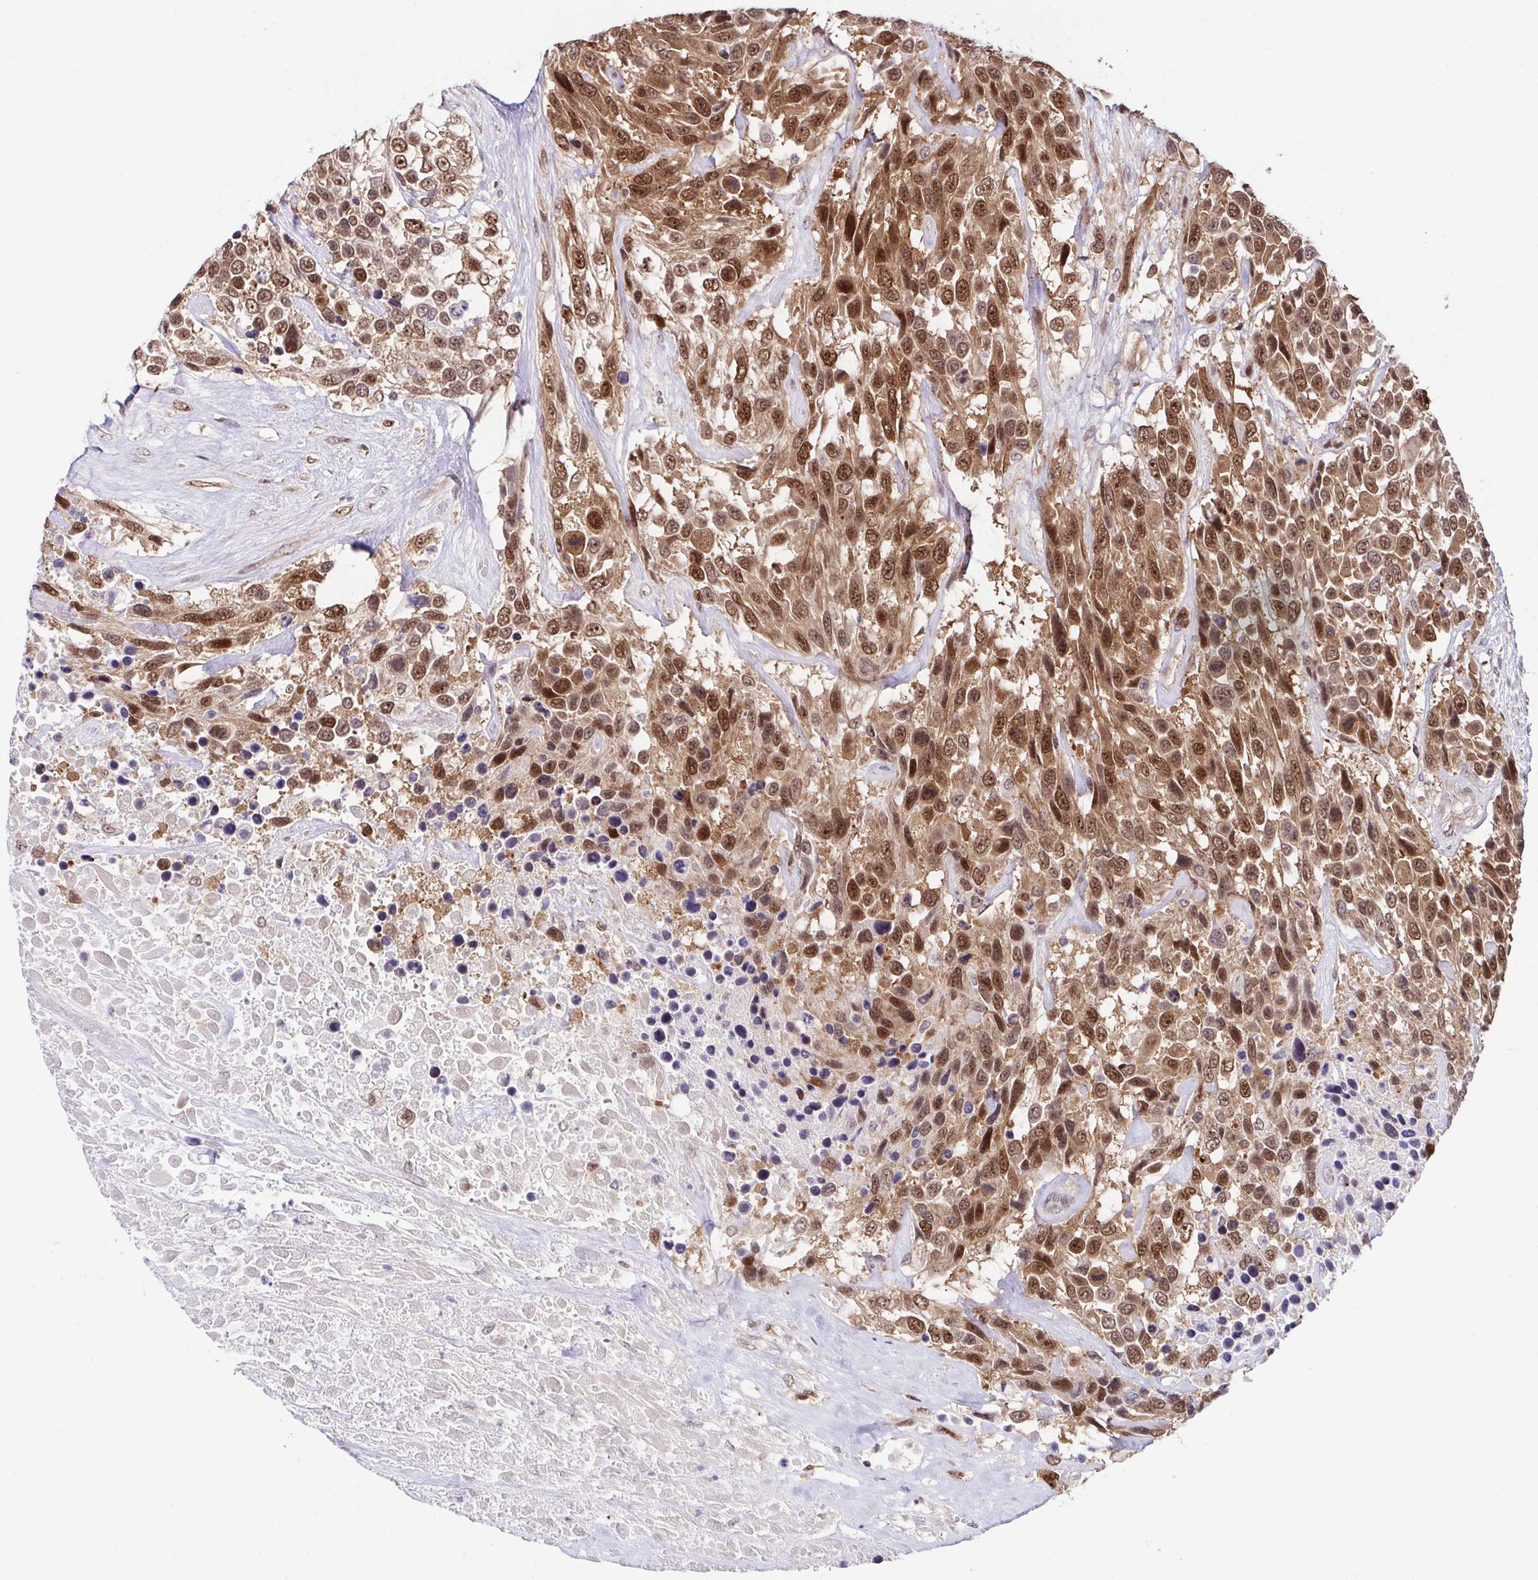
{"staining": {"intensity": "moderate", "quantity": ">75%", "location": "cytoplasmic/membranous,nuclear"}, "tissue": "urothelial cancer", "cell_type": "Tumor cells", "image_type": "cancer", "snomed": [{"axis": "morphology", "description": "Urothelial carcinoma, High grade"}, {"axis": "topography", "description": "Urinary bladder"}], "caption": "The immunohistochemical stain labels moderate cytoplasmic/membranous and nuclear expression in tumor cells of urothelial cancer tissue.", "gene": "DNAJB1", "patient": {"sex": "female", "age": 70}}